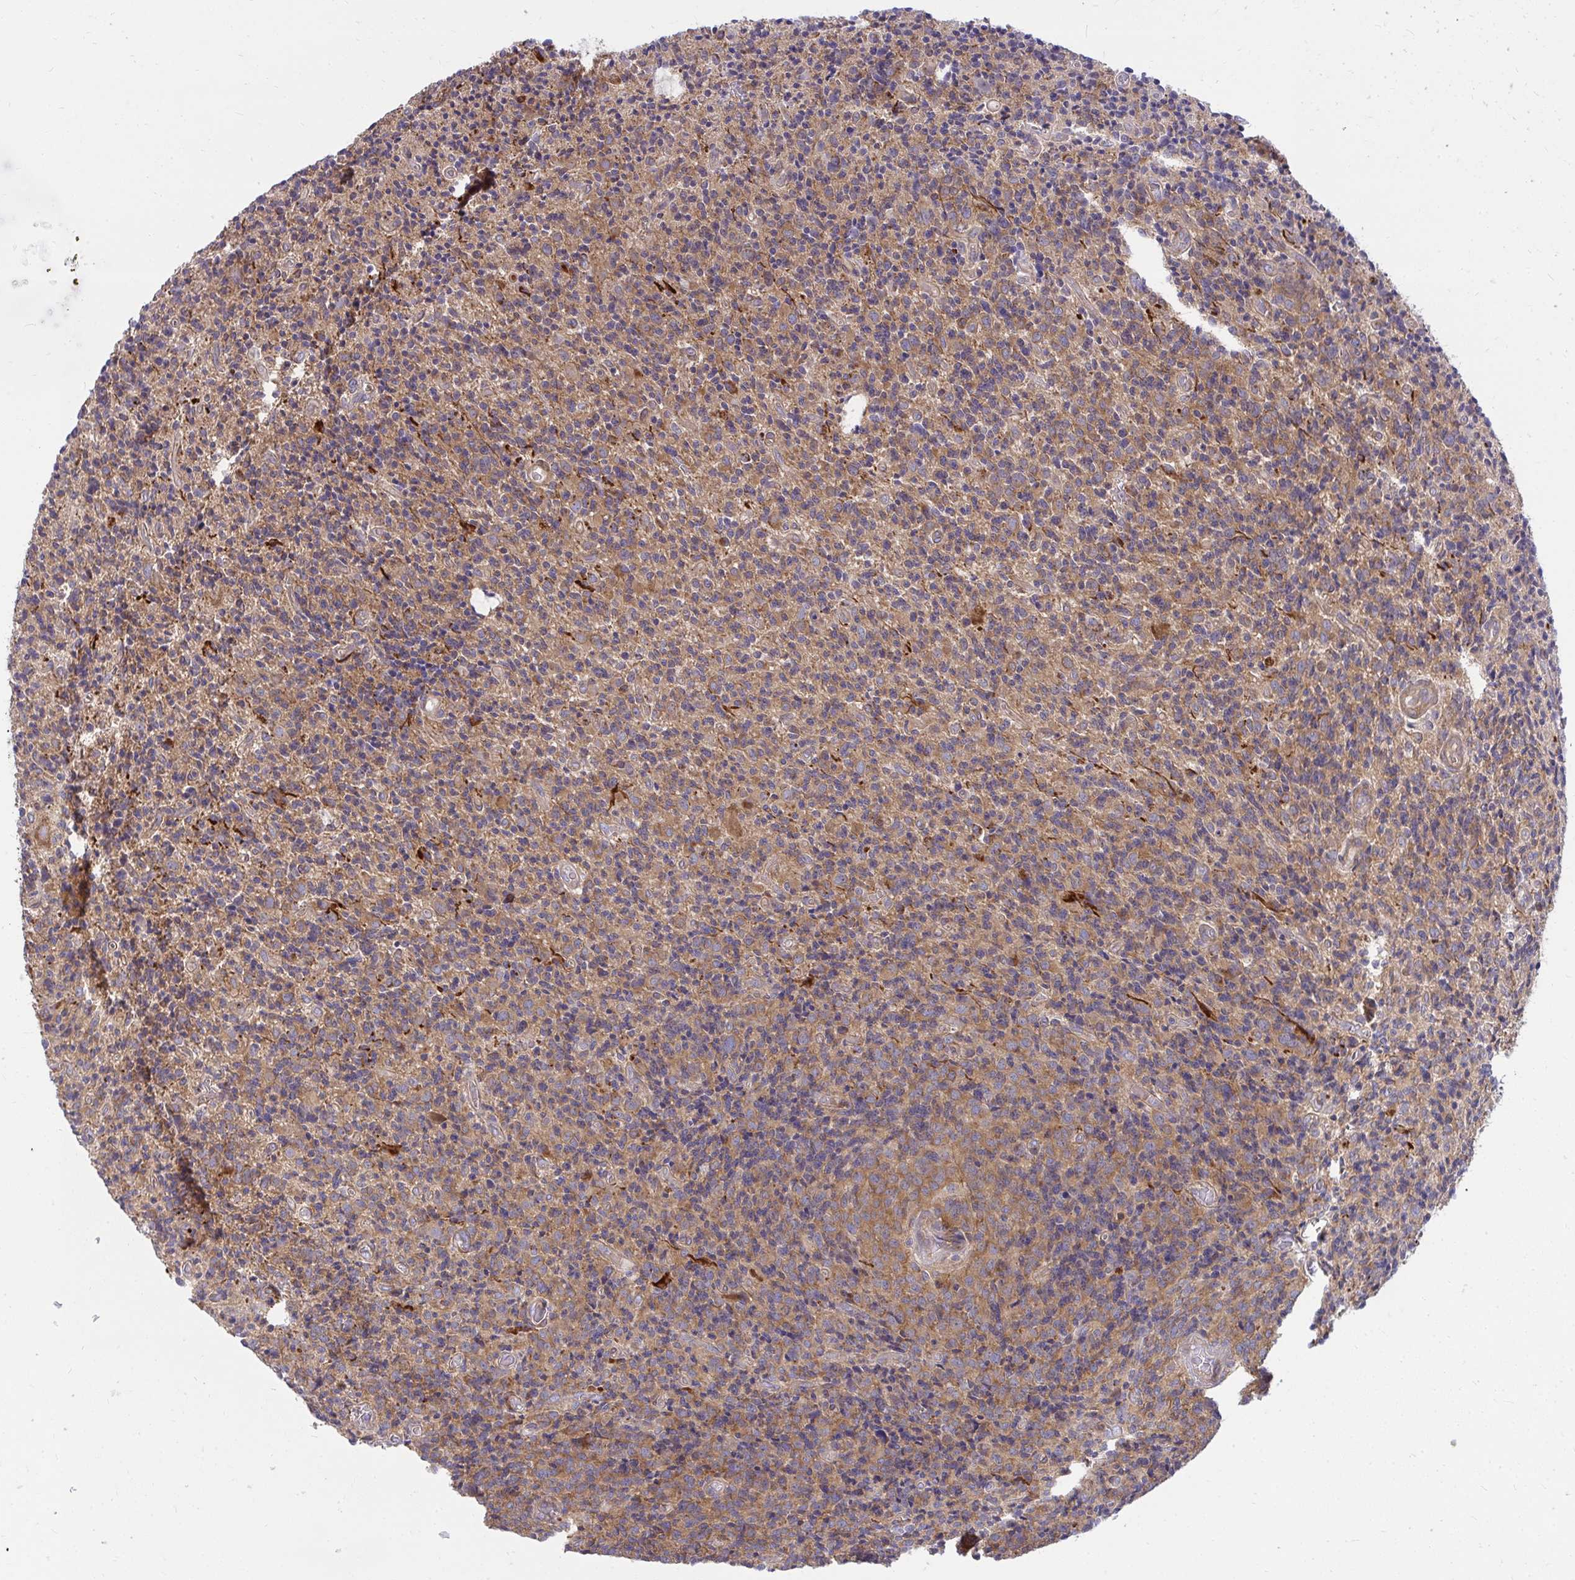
{"staining": {"intensity": "moderate", "quantity": ">75%", "location": "cytoplasmic/membranous"}, "tissue": "glioma", "cell_type": "Tumor cells", "image_type": "cancer", "snomed": [{"axis": "morphology", "description": "Glioma, malignant, High grade"}, {"axis": "topography", "description": "Brain"}], "caption": "A brown stain shows moderate cytoplasmic/membranous expression of a protein in high-grade glioma (malignant) tumor cells.", "gene": "ASAP1", "patient": {"sex": "male", "age": 76}}